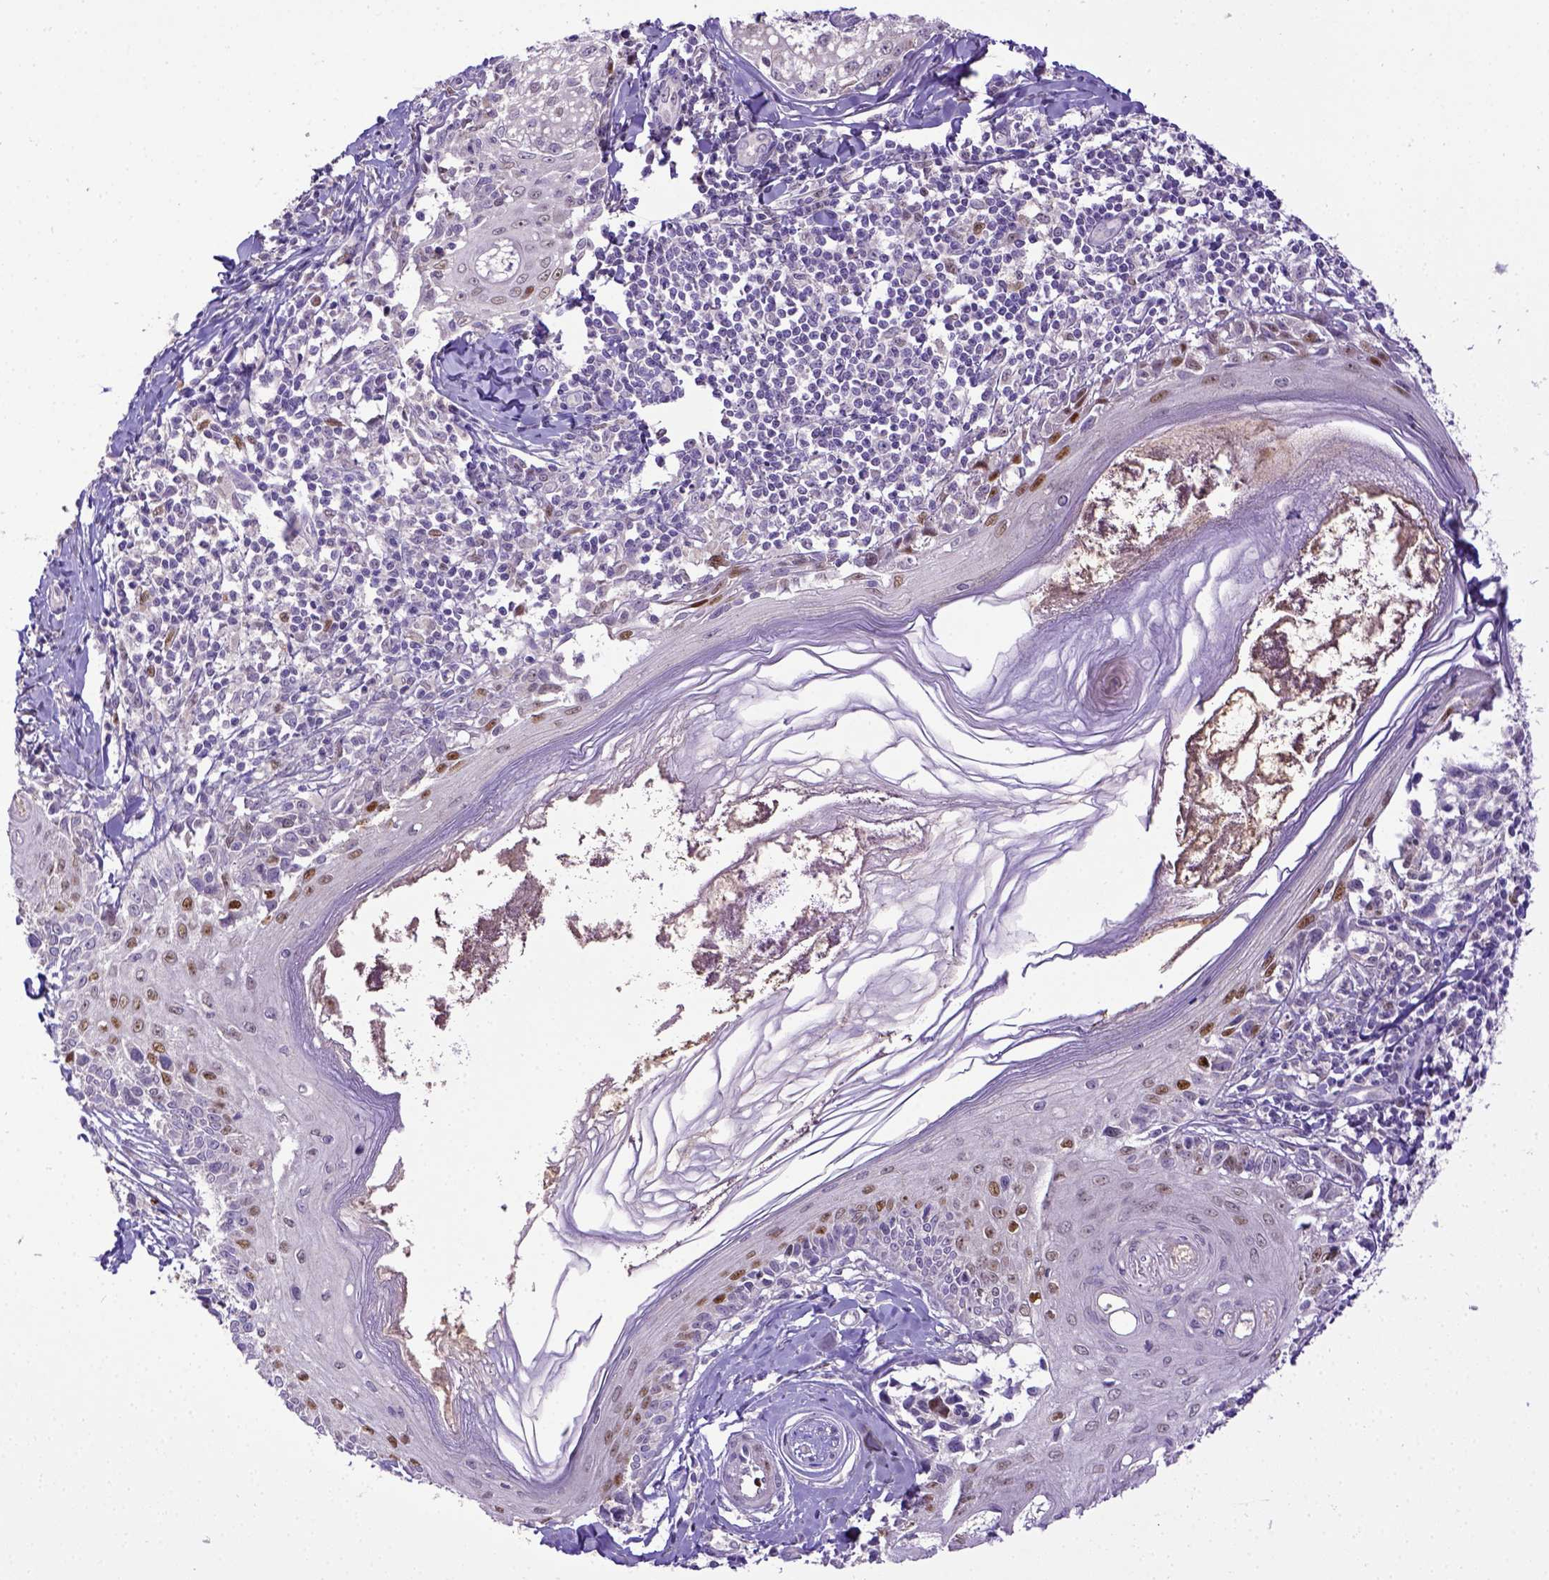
{"staining": {"intensity": "negative", "quantity": "none", "location": "none"}, "tissue": "melanoma", "cell_type": "Tumor cells", "image_type": "cancer", "snomed": [{"axis": "morphology", "description": "Malignant melanoma, NOS"}, {"axis": "topography", "description": "Skin"}], "caption": "Immunohistochemical staining of malignant melanoma shows no significant positivity in tumor cells.", "gene": "CDKN1A", "patient": {"sex": "female", "age": 86}}